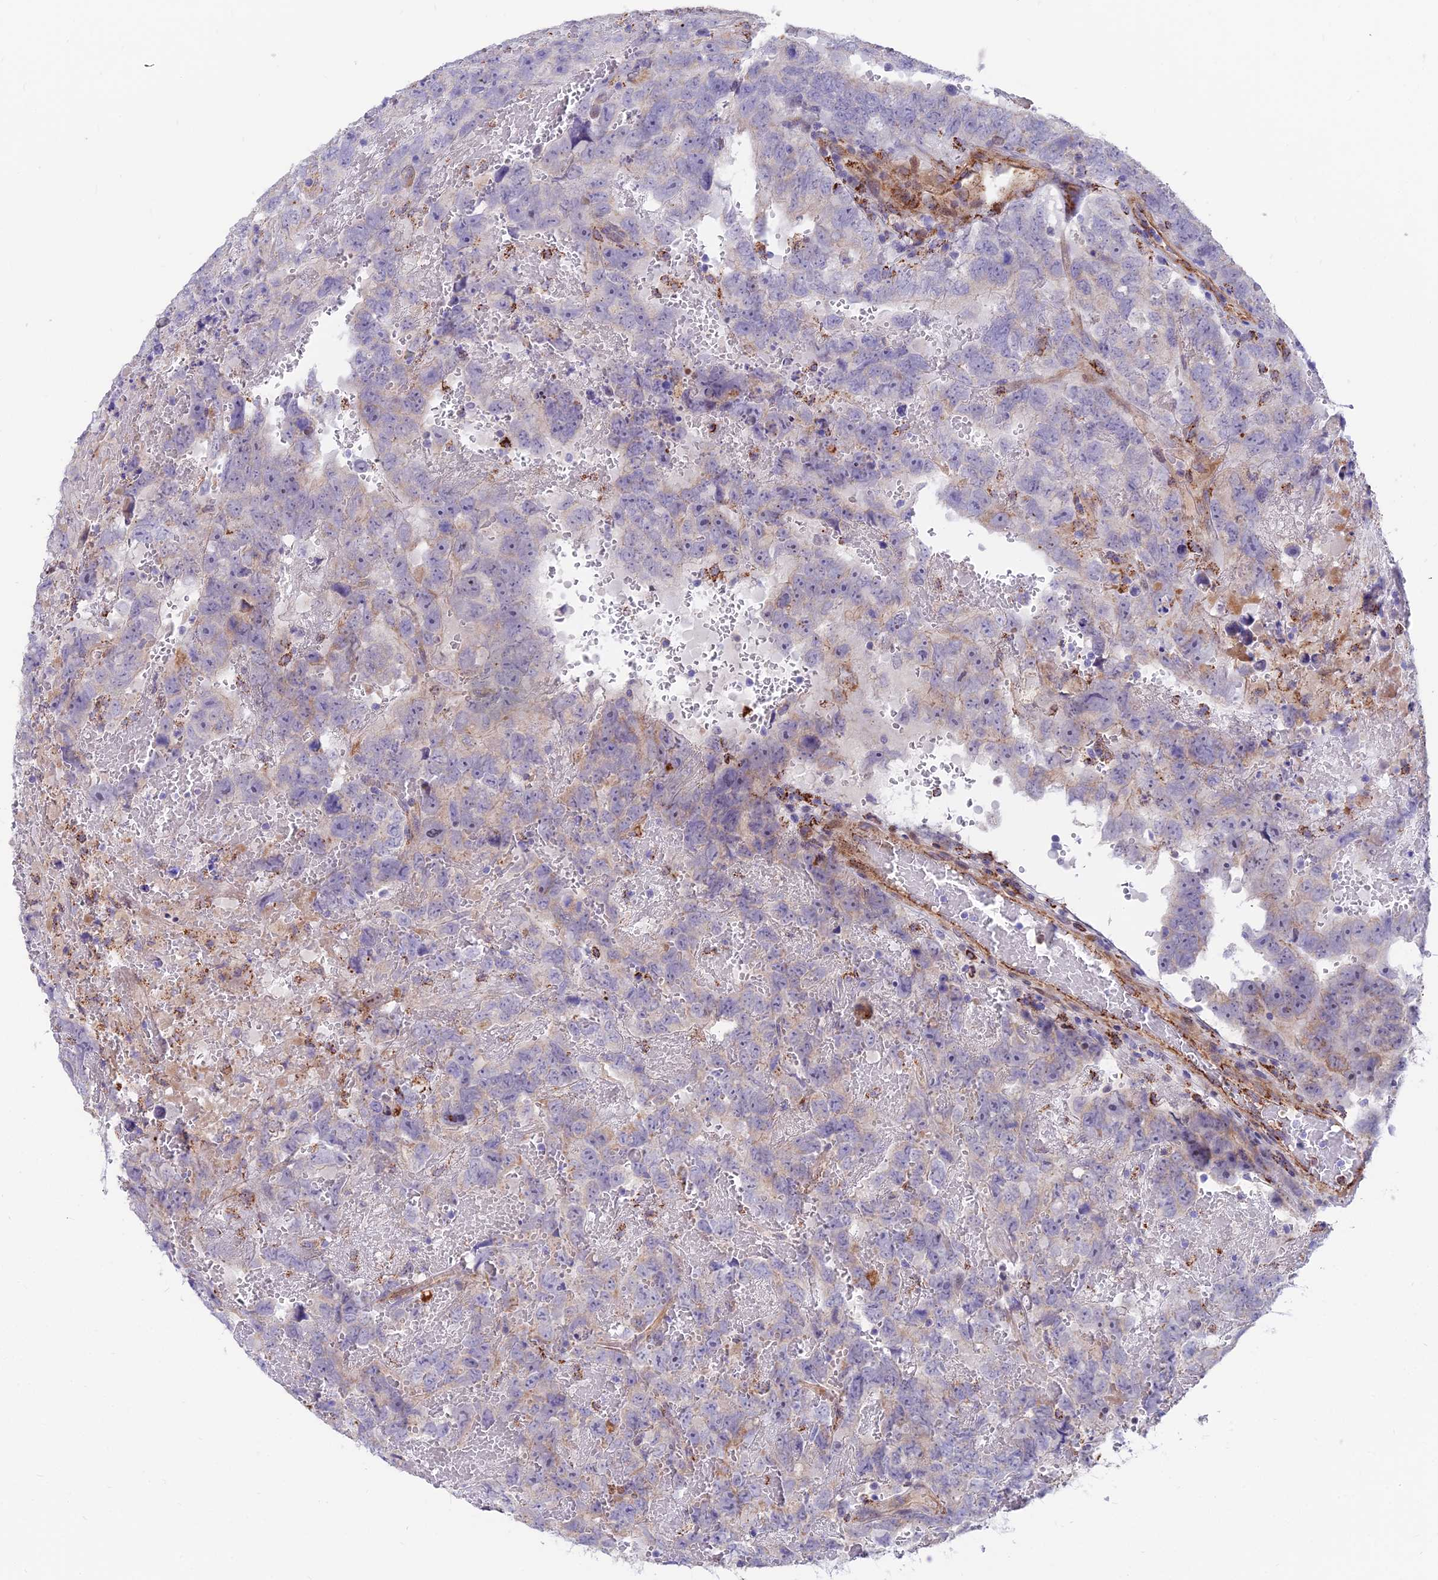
{"staining": {"intensity": "weak", "quantity": "<25%", "location": "cytoplasmic/membranous"}, "tissue": "testis cancer", "cell_type": "Tumor cells", "image_type": "cancer", "snomed": [{"axis": "morphology", "description": "Carcinoma, Embryonal, NOS"}, {"axis": "topography", "description": "Testis"}], "caption": "The histopathology image reveals no staining of tumor cells in embryonal carcinoma (testis). (Stains: DAB immunohistochemistry with hematoxylin counter stain, Microscopy: brightfield microscopy at high magnification).", "gene": "TIGD6", "patient": {"sex": "male", "age": 45}}